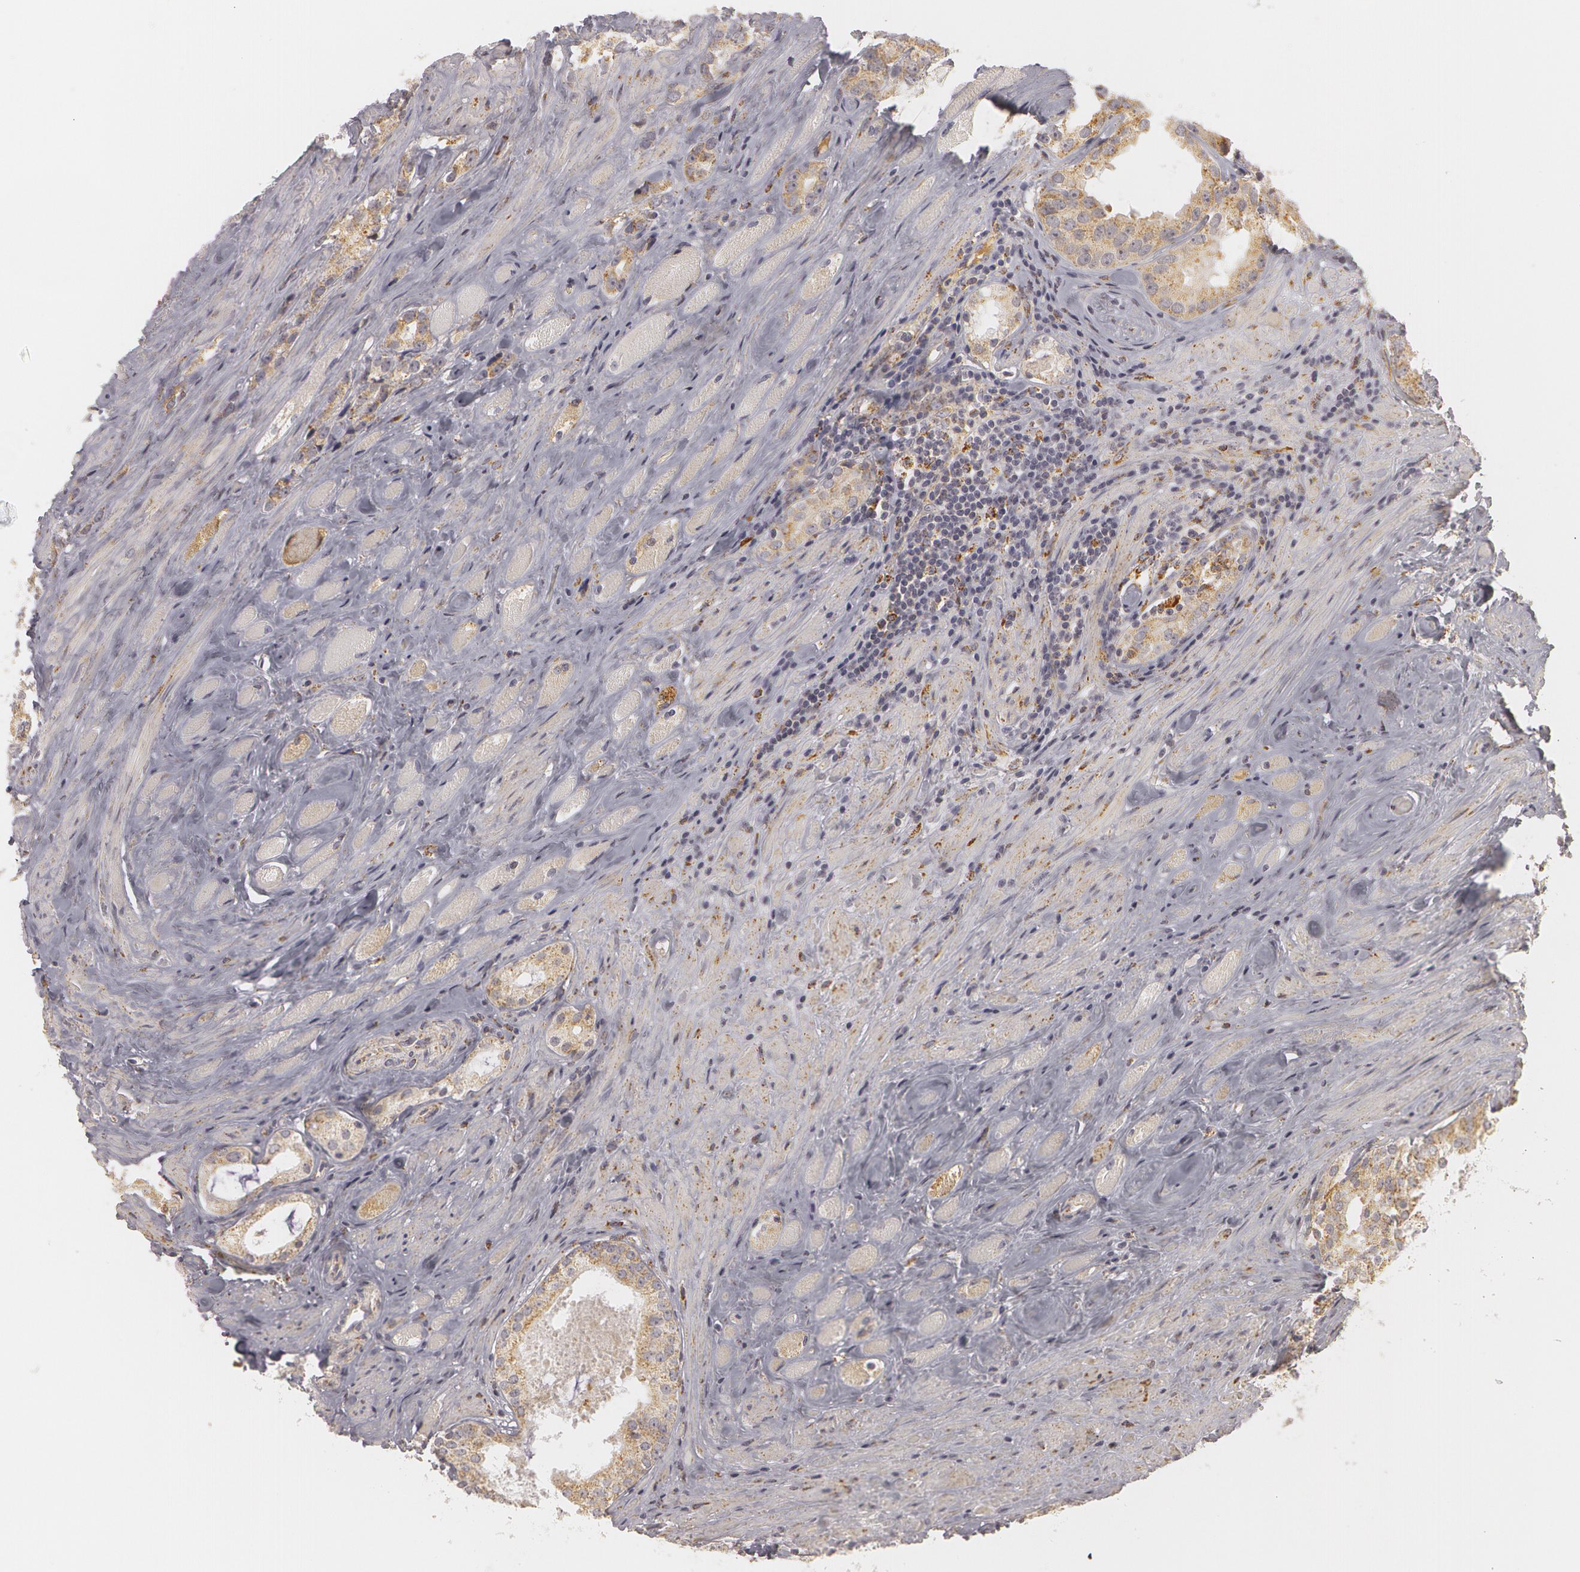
{"staining": {"intensity": "weak", "quantity": ">75%", "location": "cytoplasmic/membranous"}, "tissue": "prostate cancer", "cell_type": "Tumor cells", "image_type": "cancer", "snomed": [{"axis": "morphology", "description": "Adenocarcinoma, Medium grade"}, {"axis": "topography", "description": "Prostate"}], "caption": "Weak cytoplasmic/membranous protein positivity is identified in approximately >75% of tumor cells in prostate adenocarcinoma (medium-grade). Ihc stains the protein in brown and the nuclei are stained blue.", "gene": "C7", "patient": {"sex": "male", "age": 73}}